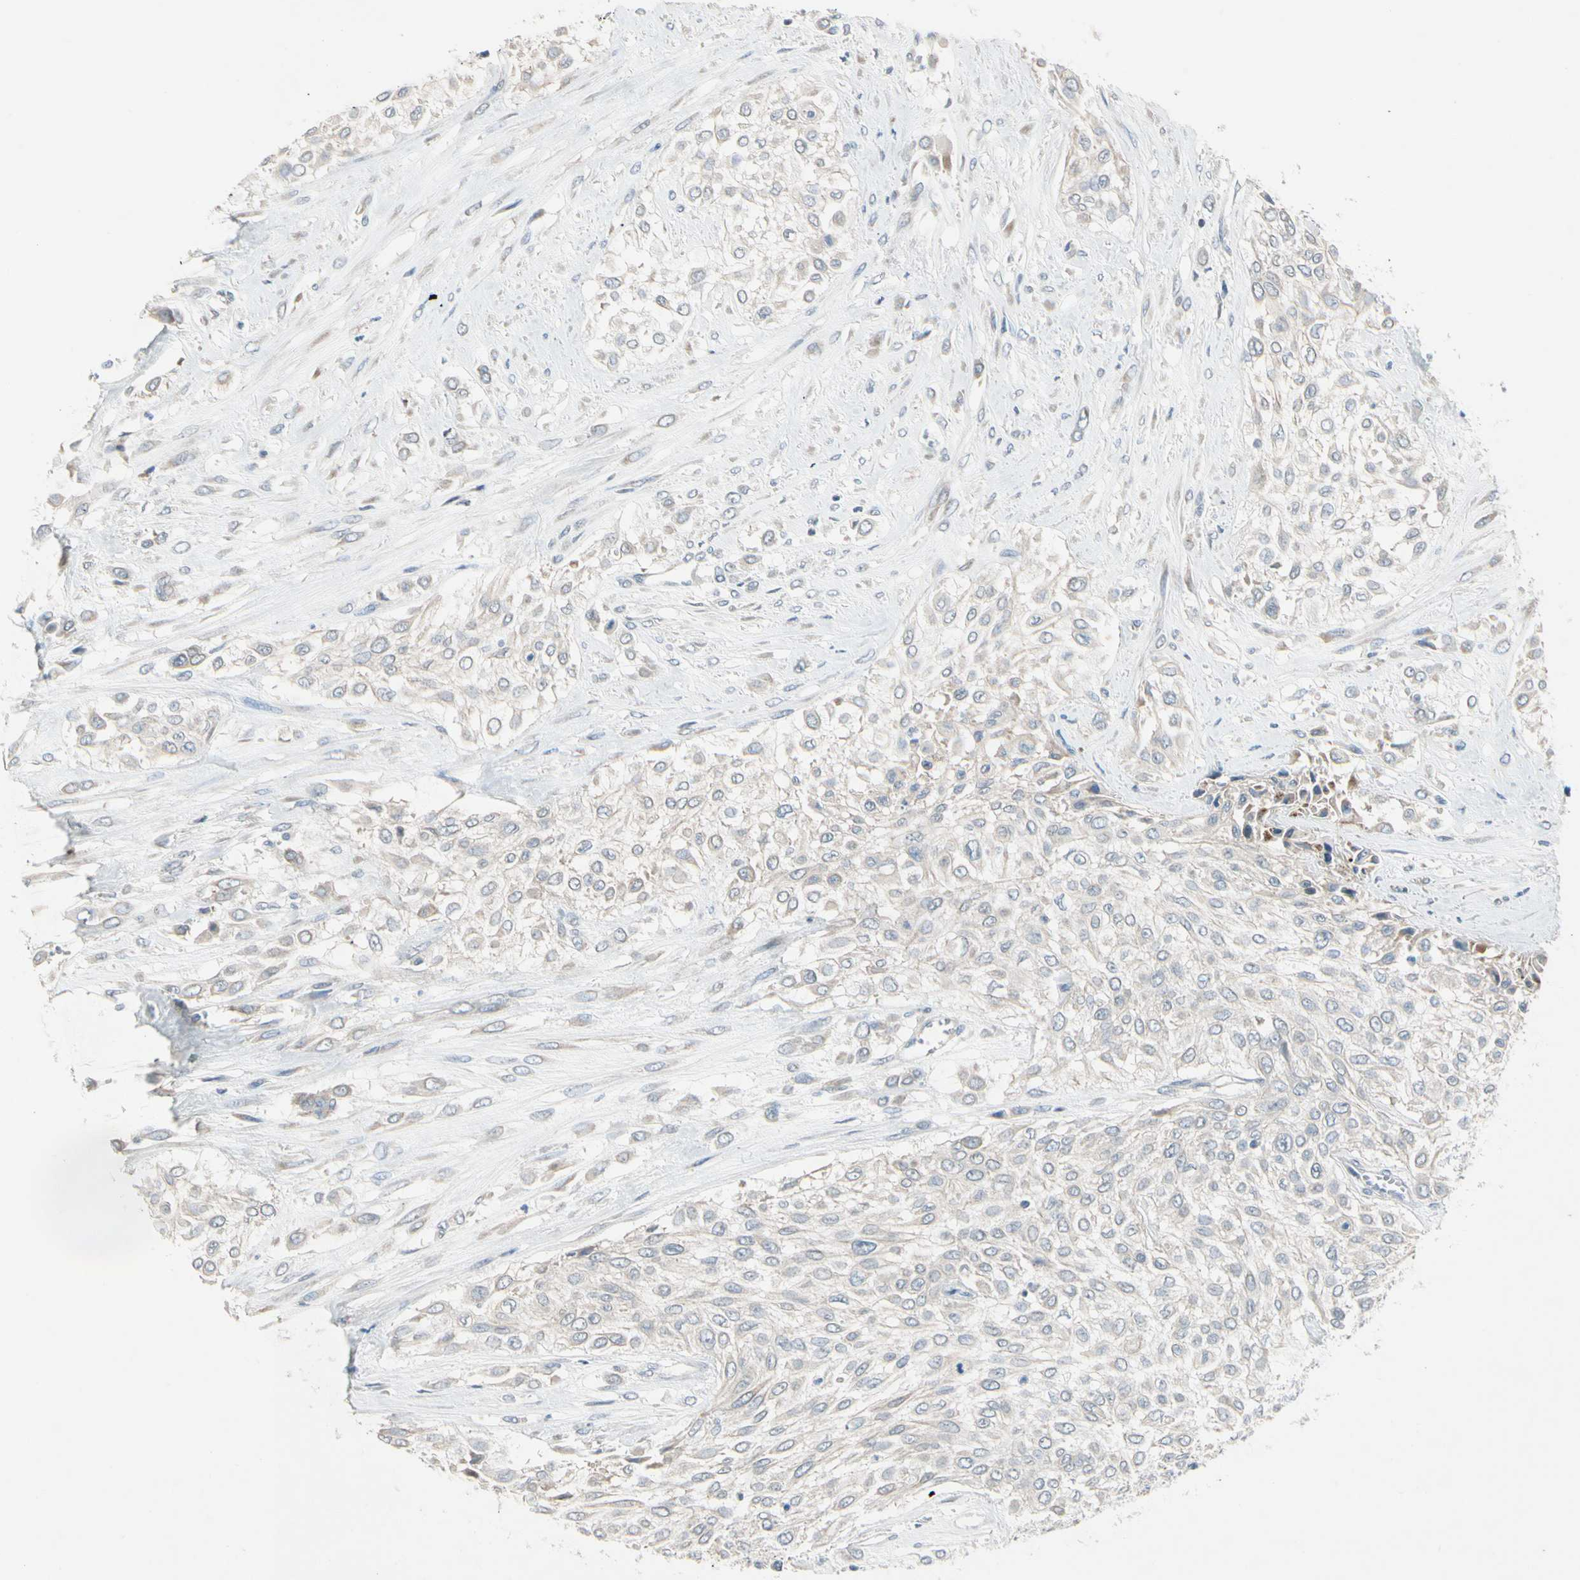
{"staining": {"intensity": "weak", "quantity": "<25%", "location": "cytoplasmic/membranous"}, "tissue": "urothelial cancer", "cell_type": "Tumor cells", "image_type": "cancer", "snomed": [{"axis": "morphology", "description": "Urothelial carcinoma, High grade"}, {"axis": "topography", "description": "Urinary bladder"}], "caption": "DAB immunohistochemical staining of human urothelial cancer demonstrates no significant expression in tumor cells.", "gene": "PIP5K1B", "patient": {"sex": "male", "age": 57}}